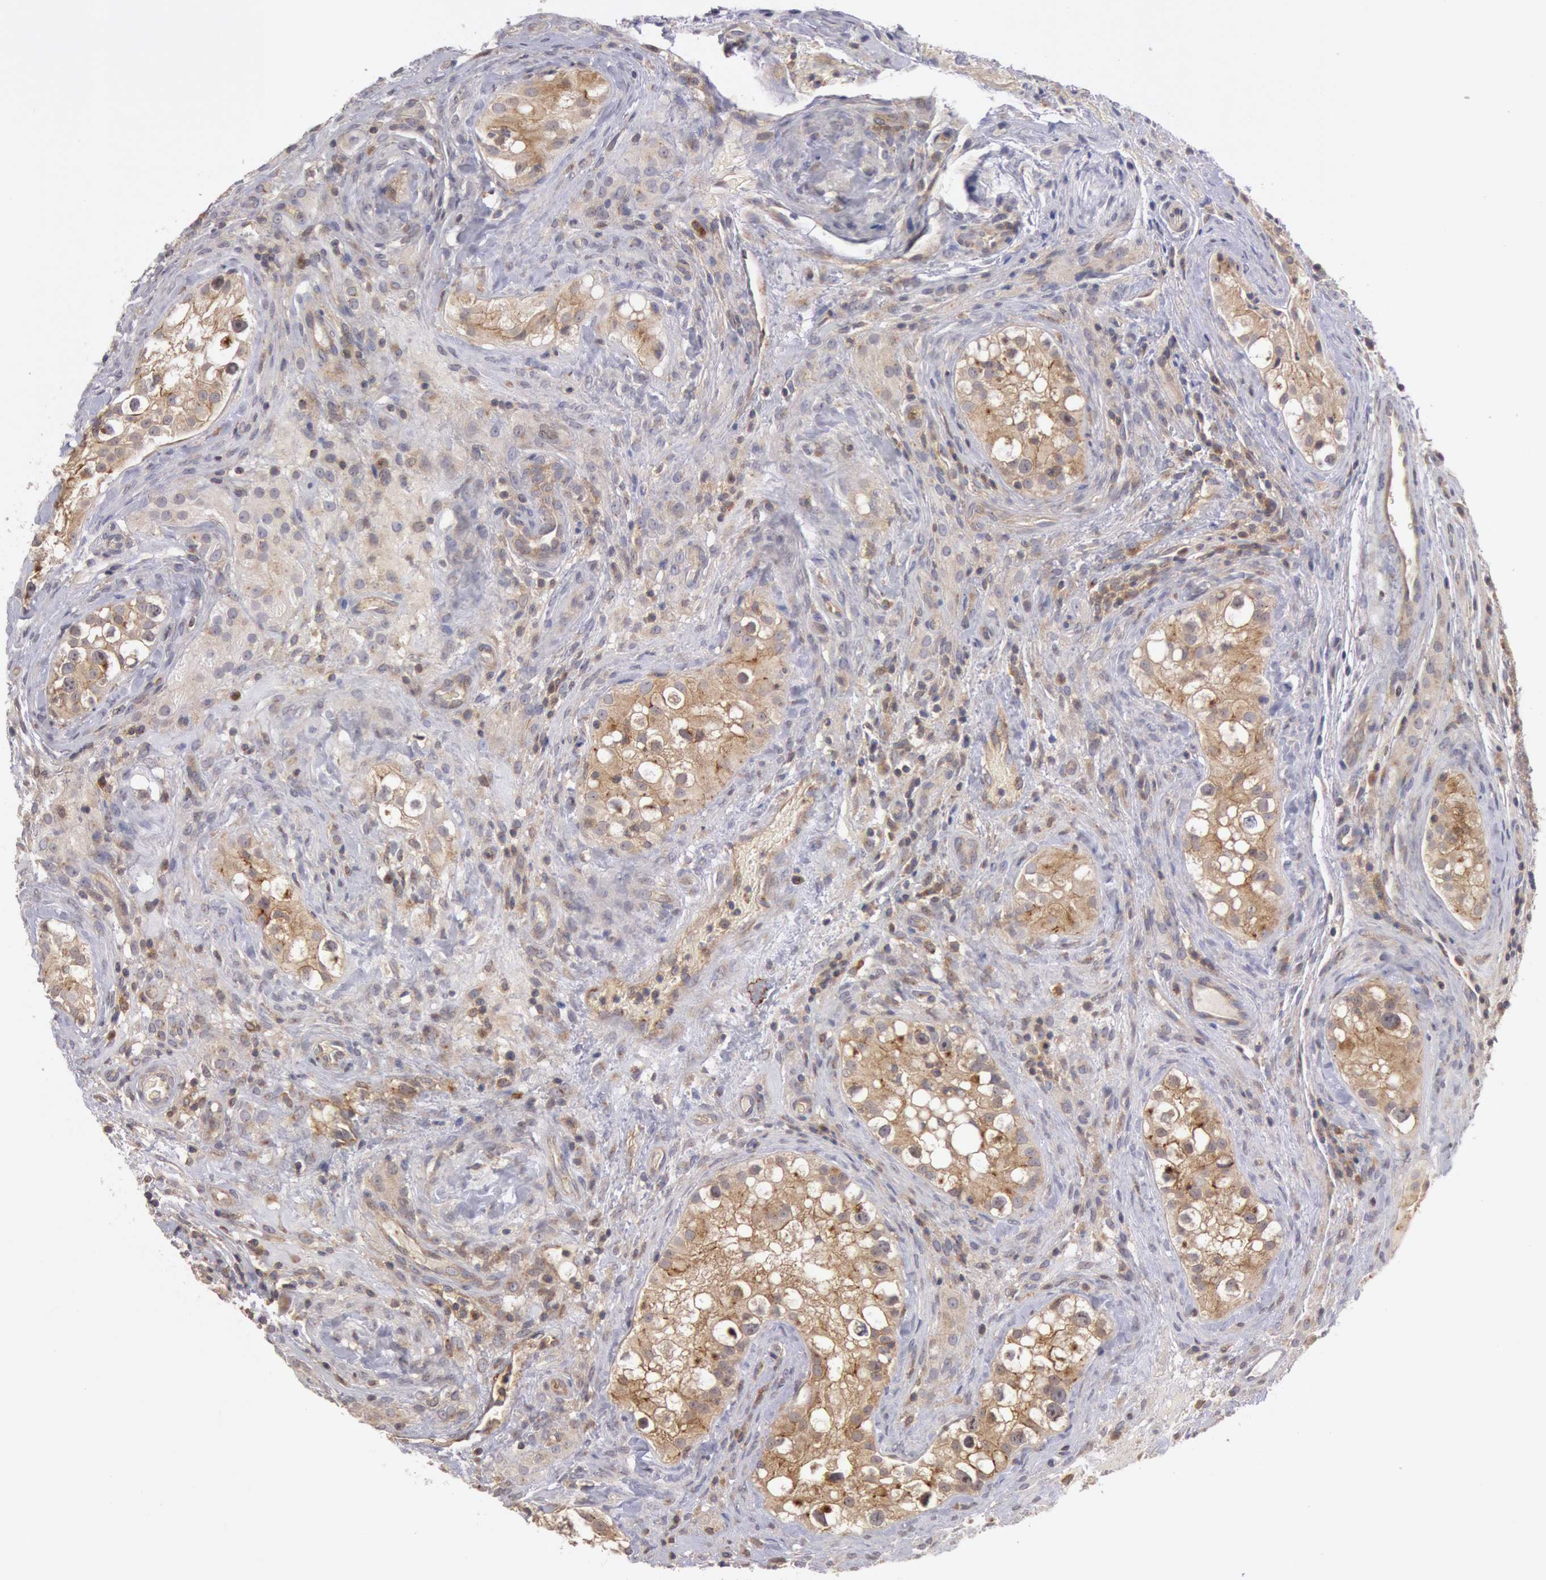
{"staining": {"intensity": "moderate", "quantity": "25%-75%", "location": "cytoplasmic/membranous"}, "tissue": "testis cancer", "cell_type": "Tumor cells", "image_type": "cancer", "snomed": [{"axis": "morphology", "description": "Carcinoma, Embryonal, NOS"}, {"axis": "topography", "description": "Testis"}], "caption": "Moderate cytoplasmic/membranous positivity for a protein is present in about 25%-75% of tumor cells of testis cancer (embryonal carcinoma) using immunohistochemistry.", "gene": "PLA2G6", "patient": {"sex": "male", "age": 31}}